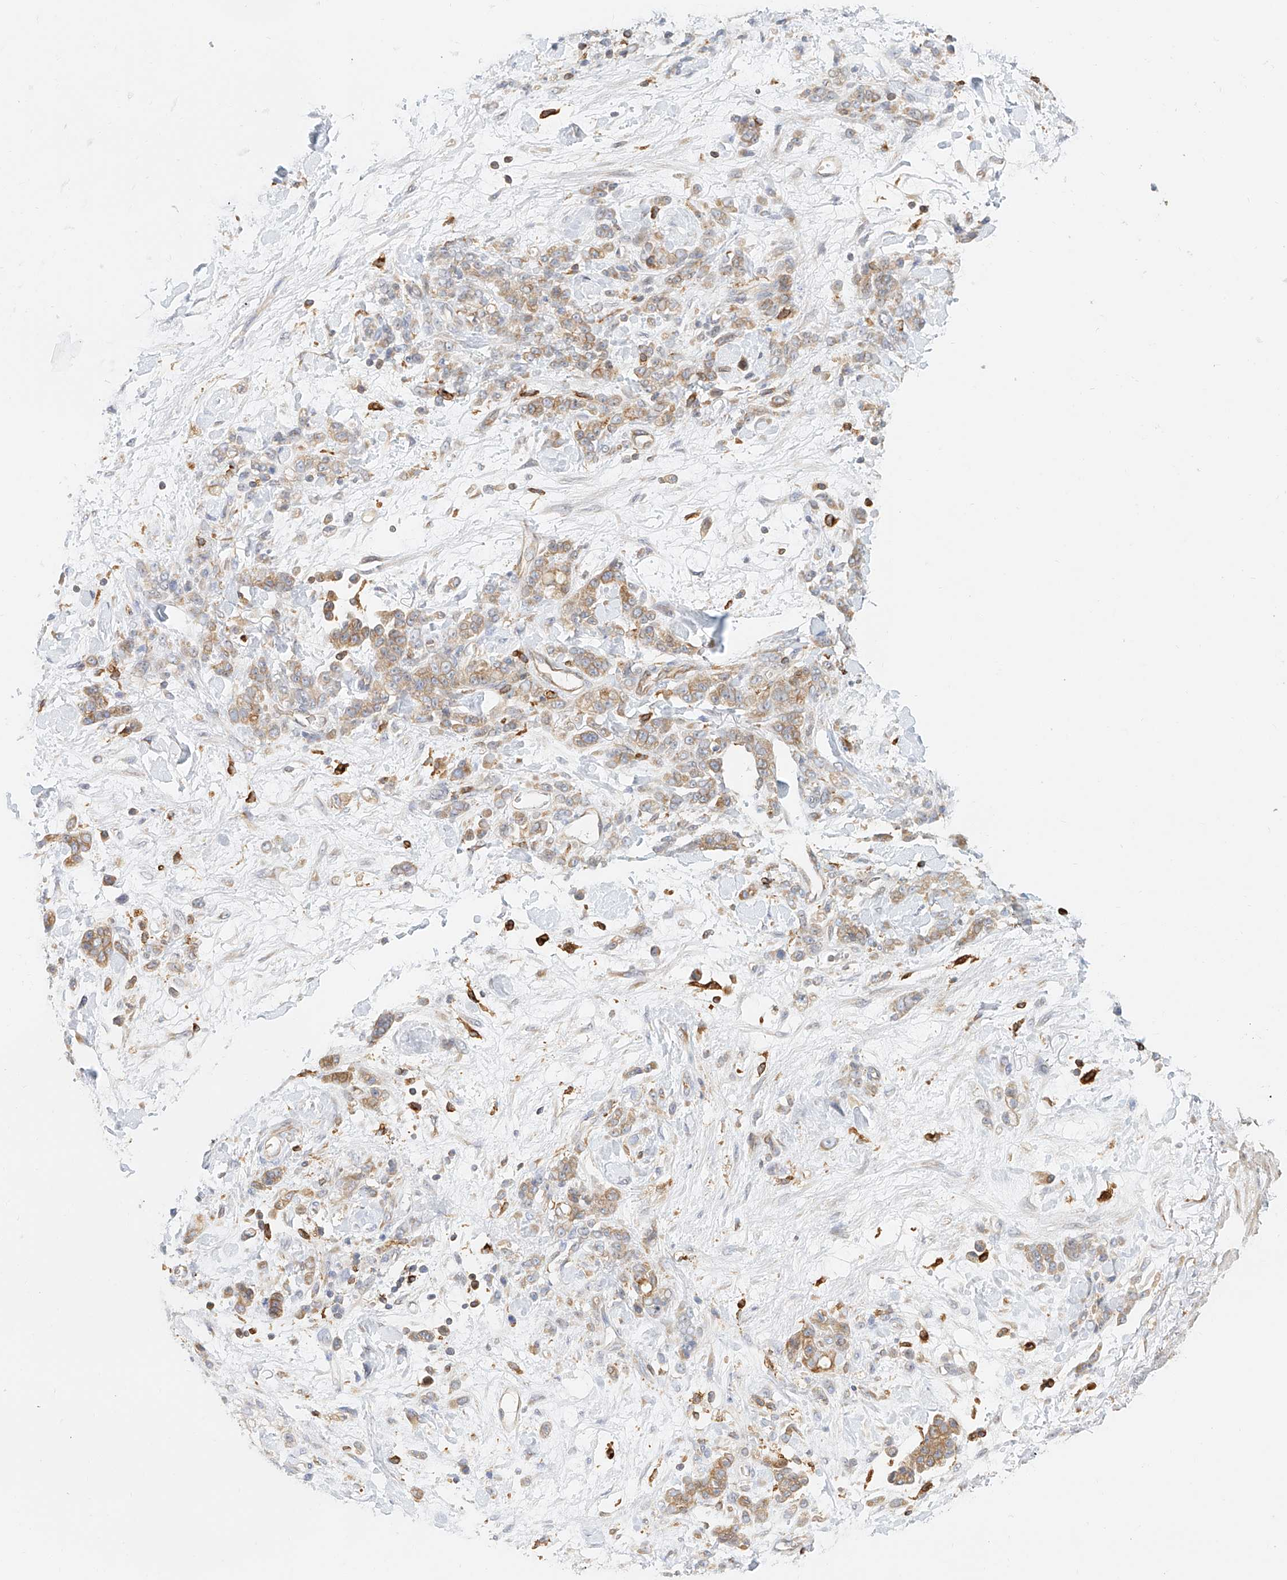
{"staining": {"intensity": "moderate", "quantity": ">75%", "location": "cytoplasmic/membranous"}, "tissue": "stomach cancer", "cell_type": "Tumor cells", "image_type": "cancer", "snomed": [{"axis": "morphology", "description": "Normal tissue, NOS"}, {"axis": "morphology", "description": "Adenocarcinoma, NOS"}, {"axis": "topography", "description": "Stomach"}], "caption": "Stomach adenocarcinoma stained with a protein marker displays moderate staining in tumor cells.", "gene": "DHRS7", "patient": {"sex": "male", "age": 82}}